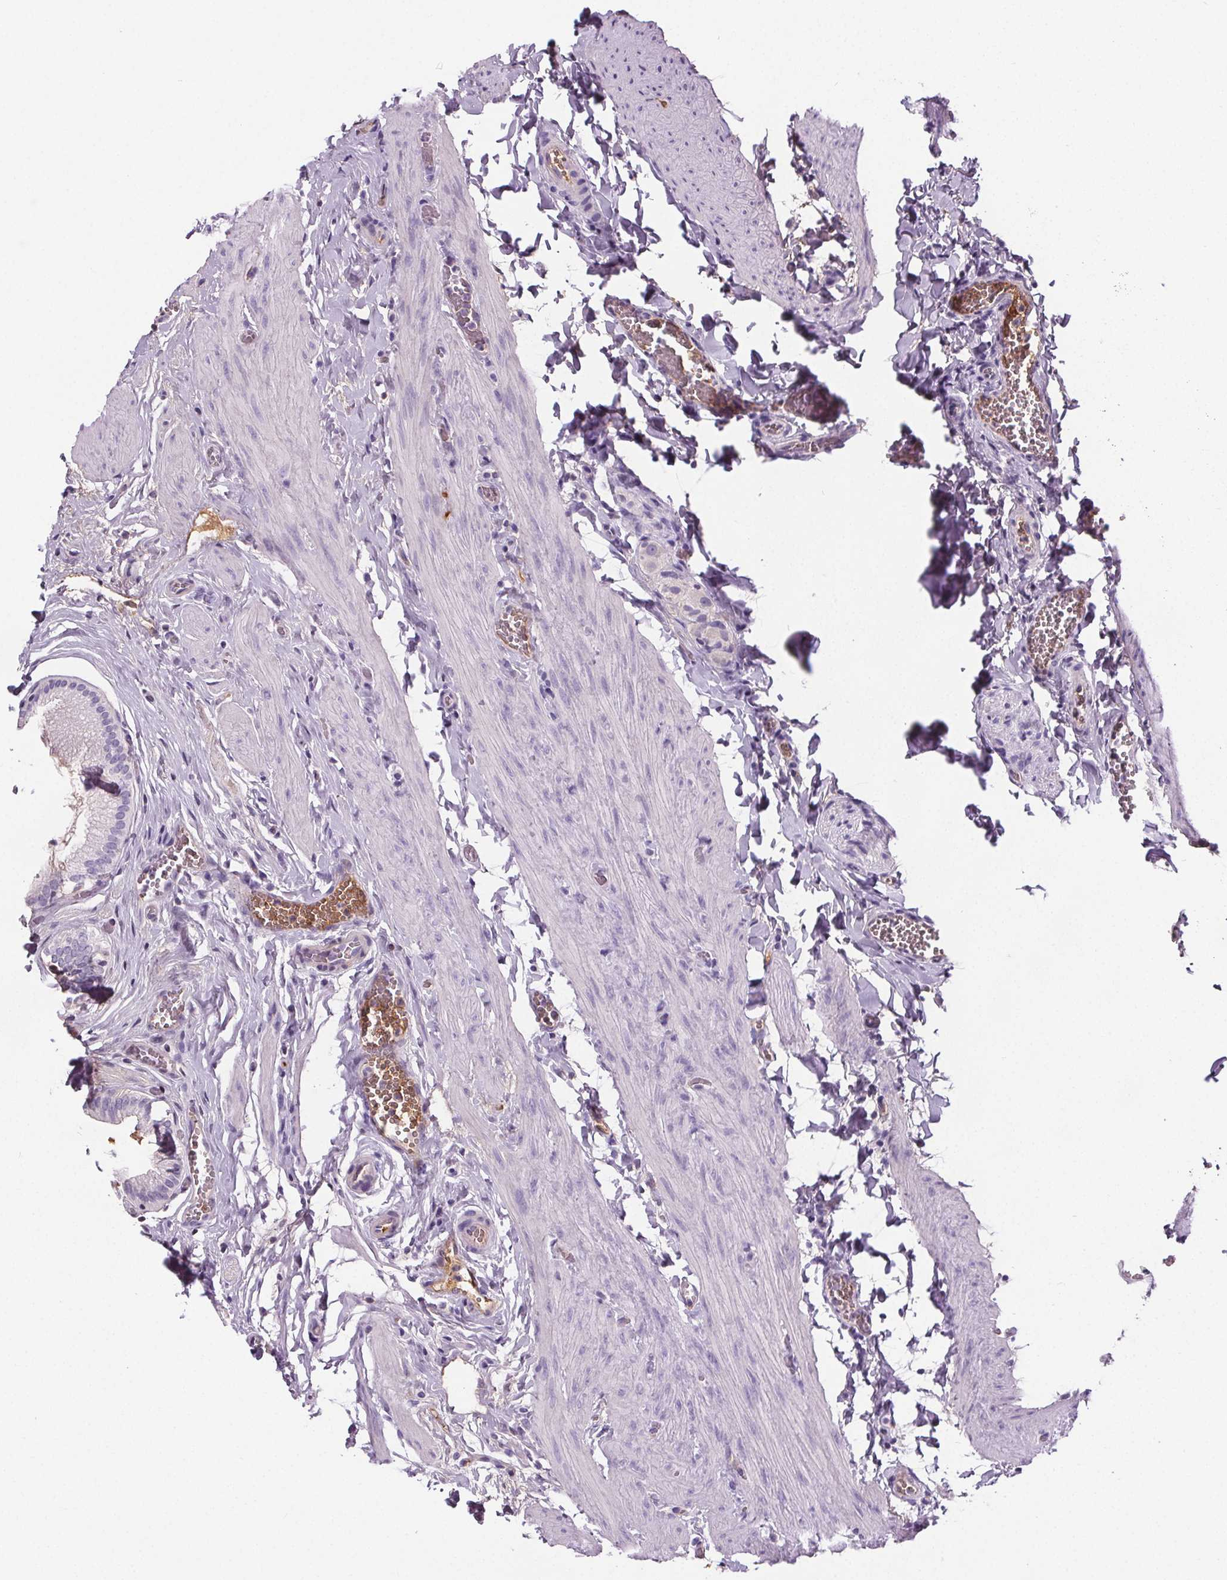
{"staining": {"intensity": "negative", "quantity": "none", "location": "none"}, "tissue": "gallbladder", "cell_type": "Glandular cells", "image_type": "normal", "snomed": [{"axis": "morphology", "description": "Normal tissue, NOS"}, {"axis": "topography", "description": "Gallbladder"}, {"axis": "topography", "description": "Peripheral nerve tissue"}], "caption": "IHC histopathology image of normal gallbladder stained for a protein (brown), which displays no expression in glandular cells. Brightfield microscopy of immunohistochemistry (IHC) stained with DAB (3,3'-diaminobenzidine) (brown) and hematoxylin (blue), captured at high magnification.", "gene": "CD5L", "patient": {"sex": "male", "age": 17}}